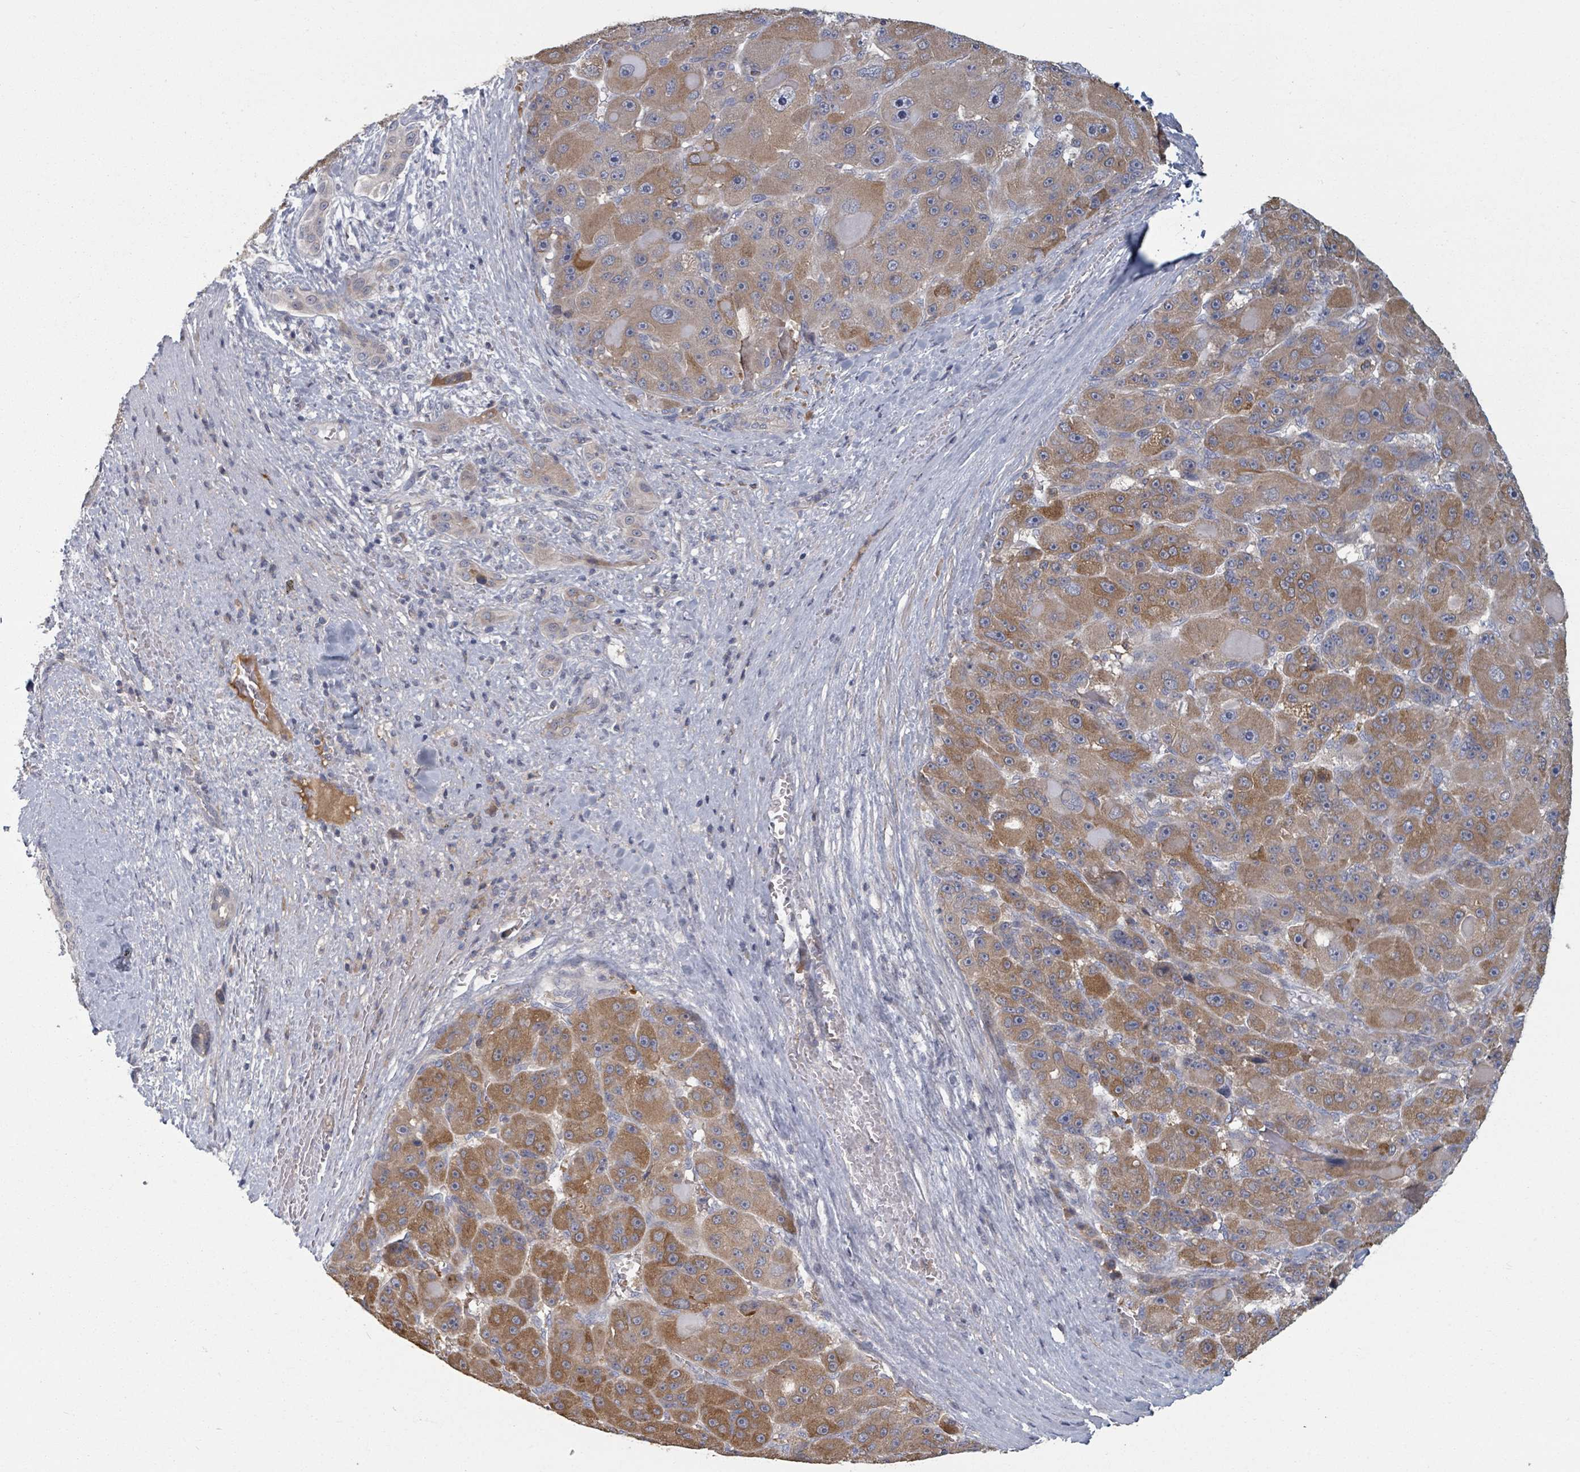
{"staining": {"intensity": "moderate", "quantity": ">75%", "location": "cytoplasmic/membranous"}, "tissue": "liver cancer", "cell_type": "Tumor cells", "image_type": "cancer", "snomed": [{"axis": "morphology", "description": "Carcinoma, Hepatocellular, NOS"}, {"axis": "topography", "description": "Liver"}], "caption": "Immunohistochemical staining of liver cancer (hepatocellular carcinoma) displays medium levels of moderate cytoplasmic/membranous protein positivity in approximately >75% of tumor cells. (IHC, brightfield microscopy, high magnification).", "gene": "GABBR1", "patient": {"sex": "male", "age": 76}}